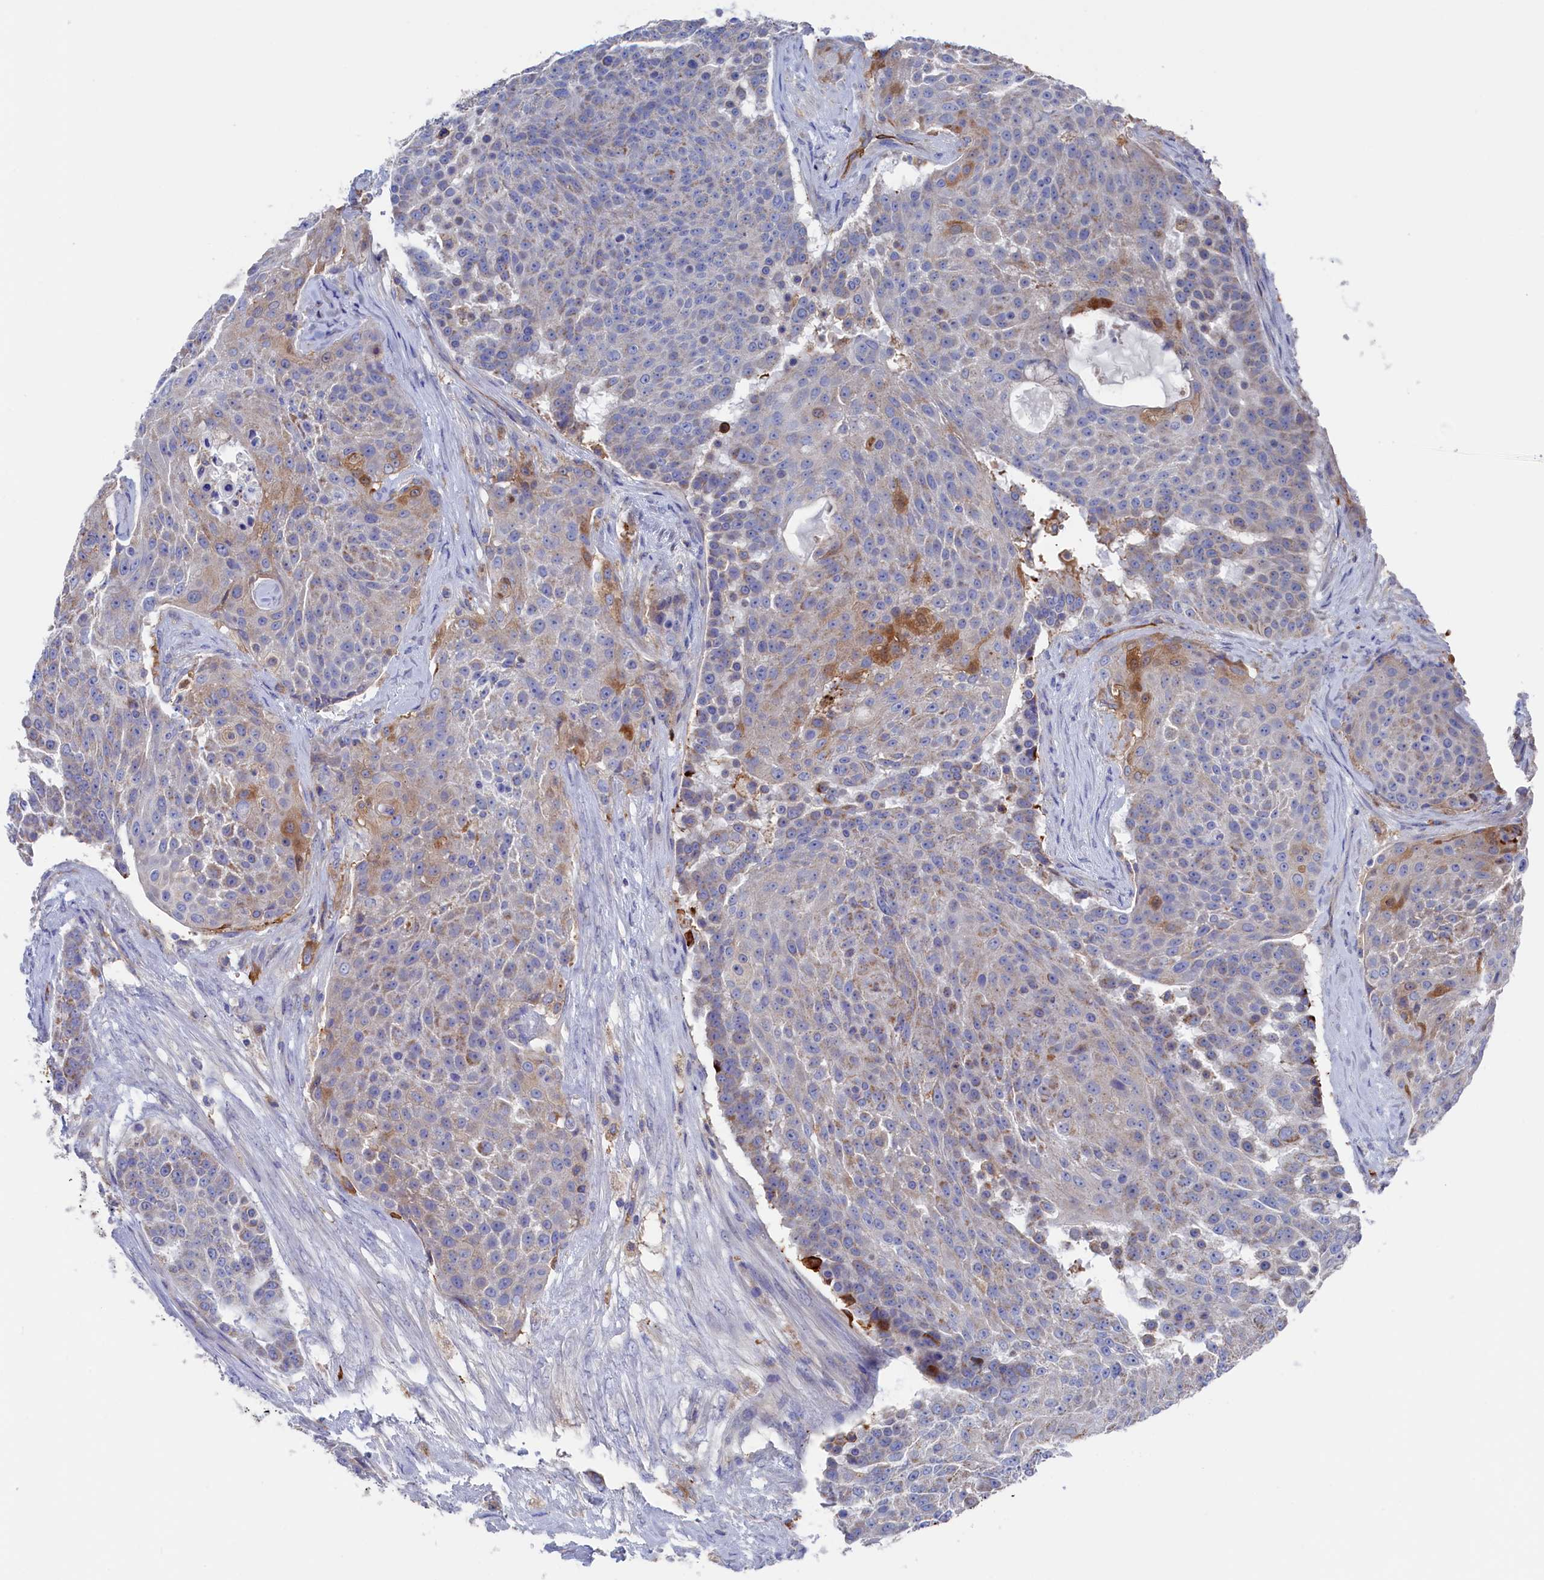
{"staining": {"intensity": "moderate", "quantity": "<25%", "location": "cytoplasmic/membranous"}, "tissue": "urothelial cancer", "cell_type": "Tumor cells", "image_type": "cancer", "snomed": [{"axis": "morphology", "description": "Urothelial carcinoma, High grade"}, {"axis": "topography", "description": "Urinary bladder"}], "caption": "The immunohistochemical stain labels moderate cytoplasmic/membranous expression in tumor cells of urothelial cancer tissue. The staining is performed using DAB brown chromogen to label protein expression. The nuclei are counter-stained blue using hematoxylin.", "gene": "C12orf73", "patient": {"sex": "female", "age": 63}}